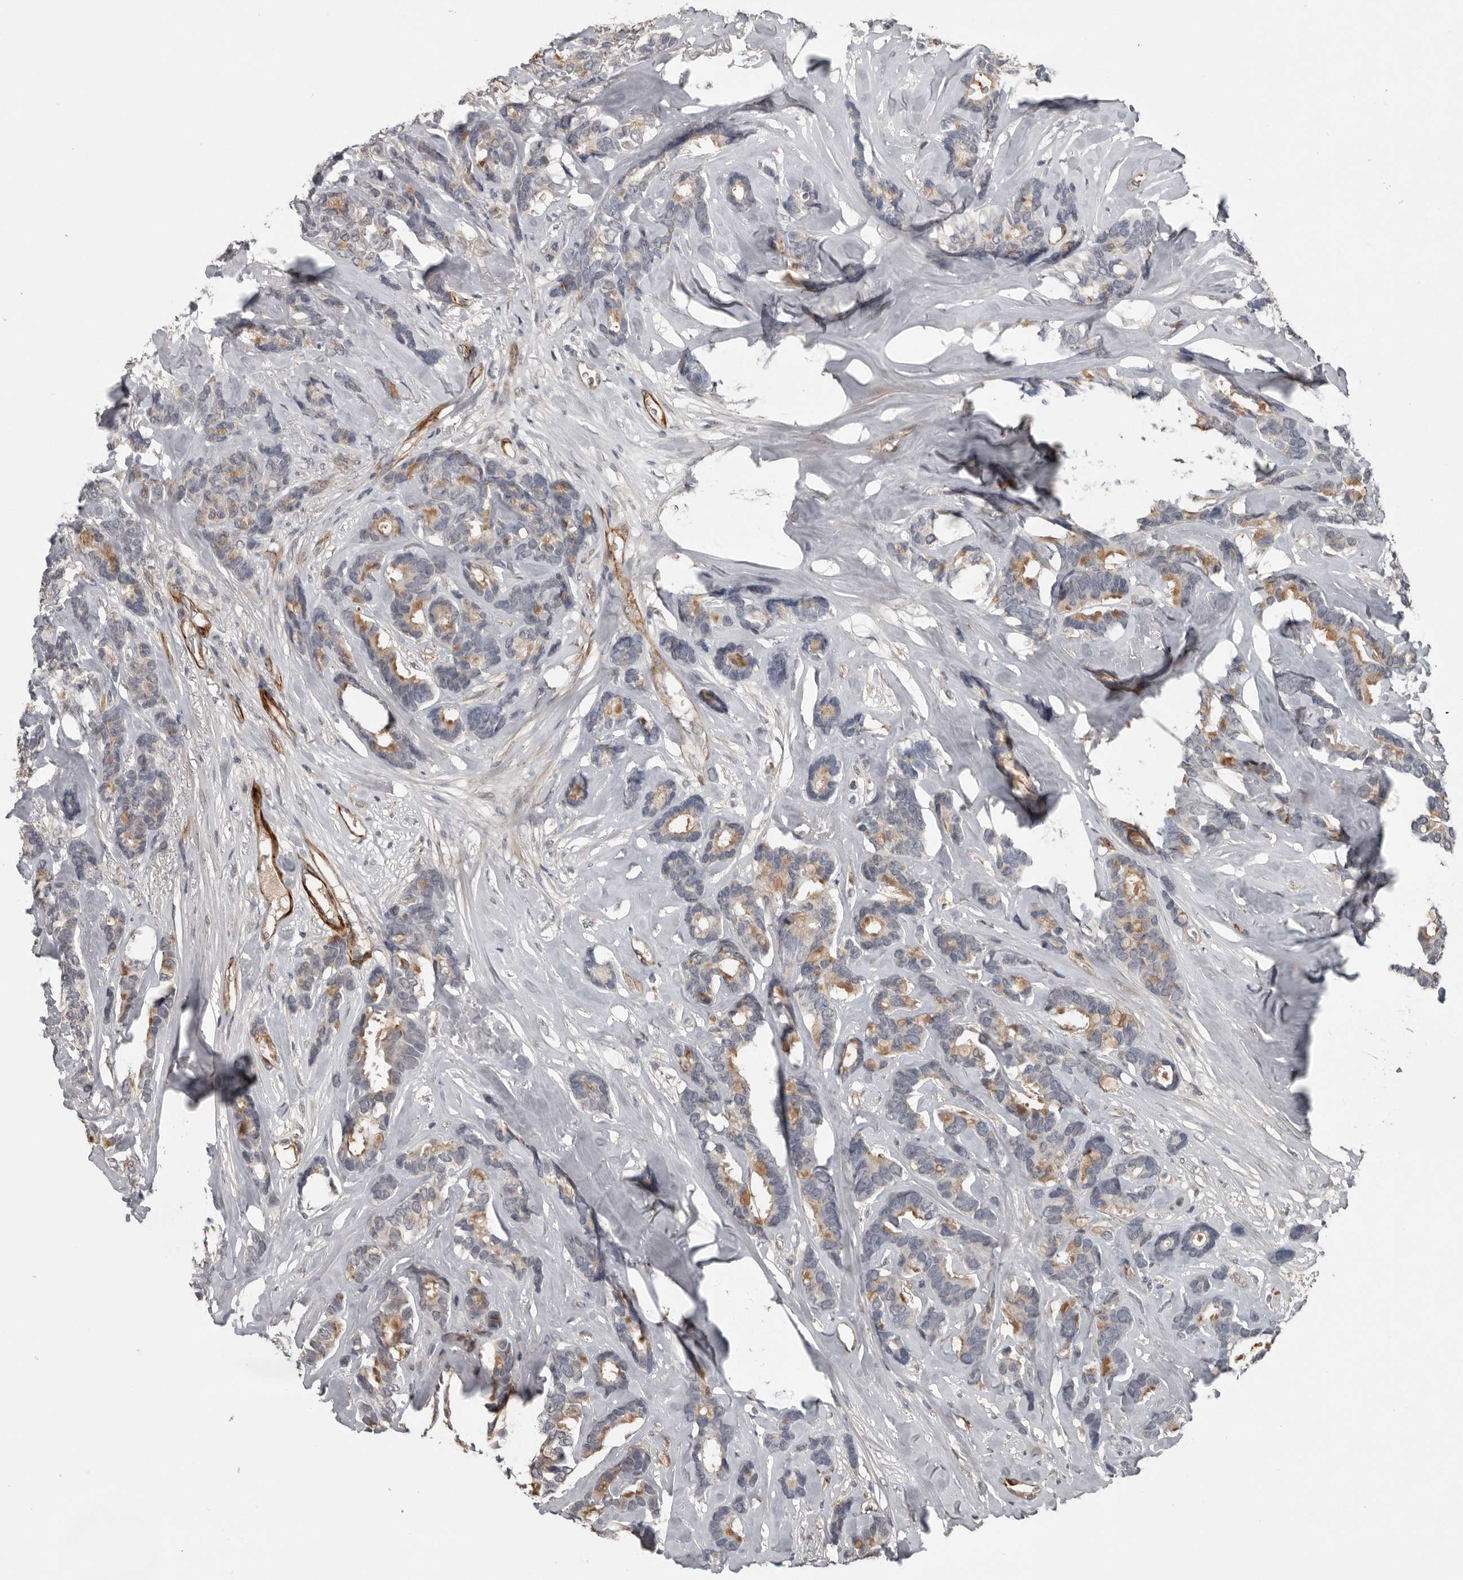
{"staining": {"intensity": "moderate", "quantity": "25%-75%", "location": "cytoplasmic/membranous"}, "tissue": "breast cancer", "cell_type": "Tumor cells", "image_type": "cancer", "snomed": [{"axis": "morphology", "description": "Duct carcinoma"}, {"axis": "topography", "description": "Breast"}], "caption": "This is a photomicrograph of immunohistochemistry staining of breast invasive ductal carcinoma, which shows moderate expression in the cytoplasmic/membranous of tumor cells.", "gene": "C1orf216", "patient": {"sex": "female", "age": 87}}